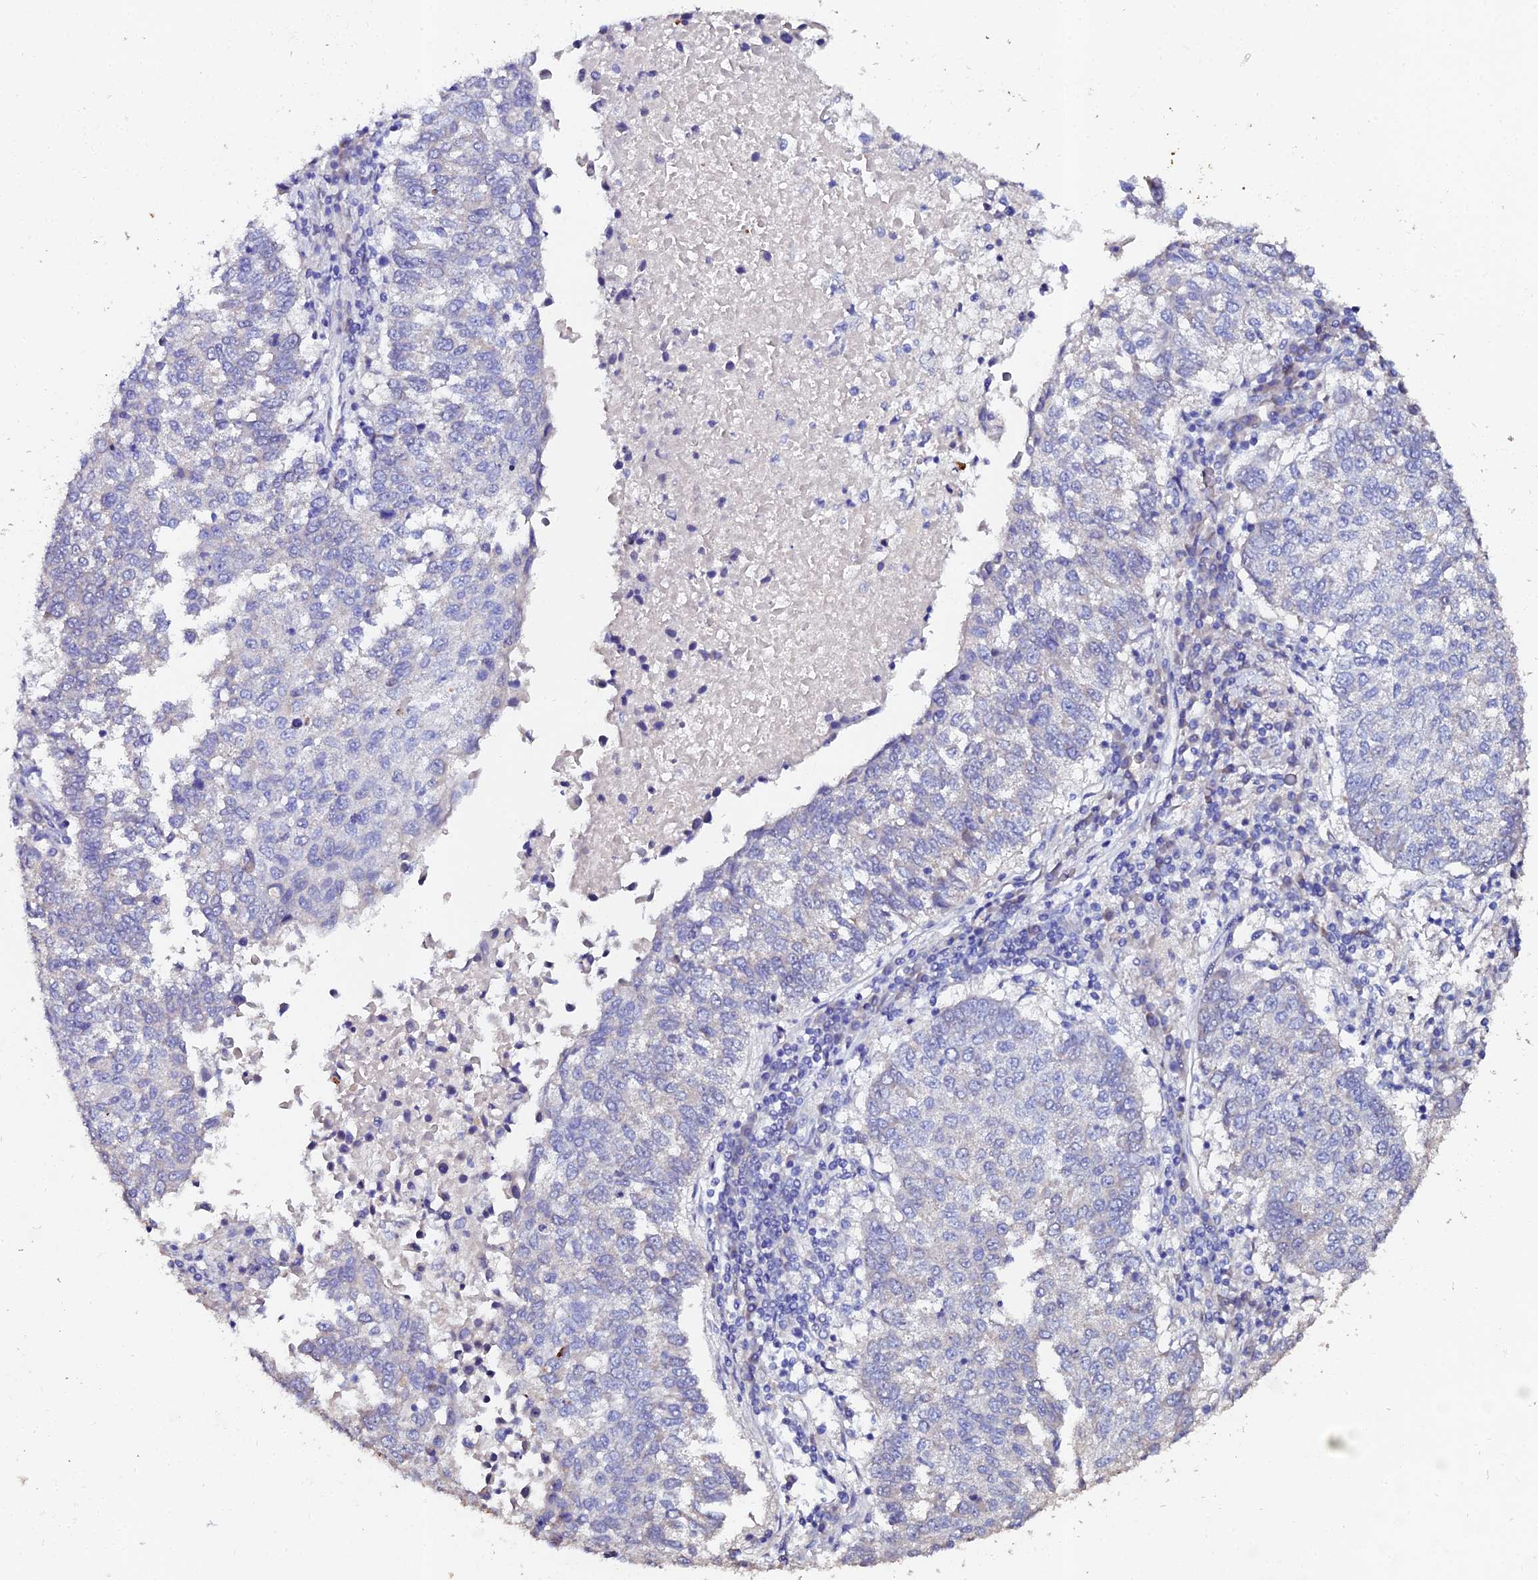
{"staining": {"intensity": "negative", "quantity": "none", "location": "none"}, "tissue": "lung cancer", "cell_type": "Tumor cells", "image_type": "cancer", "snomed": [{"axis": "morphology", "description": "Squamous cell carcinoma, NOS"}, {"axis": "topography", "description": "Lung"}], "caption": "This is a histopathology image of immunohistochemistry staining of lung cancer (squamous cell carcinoma), which shows no expression in tumor cells.", "gene": "ESRRG", "patient": {"sex": "male", "age": 73}}